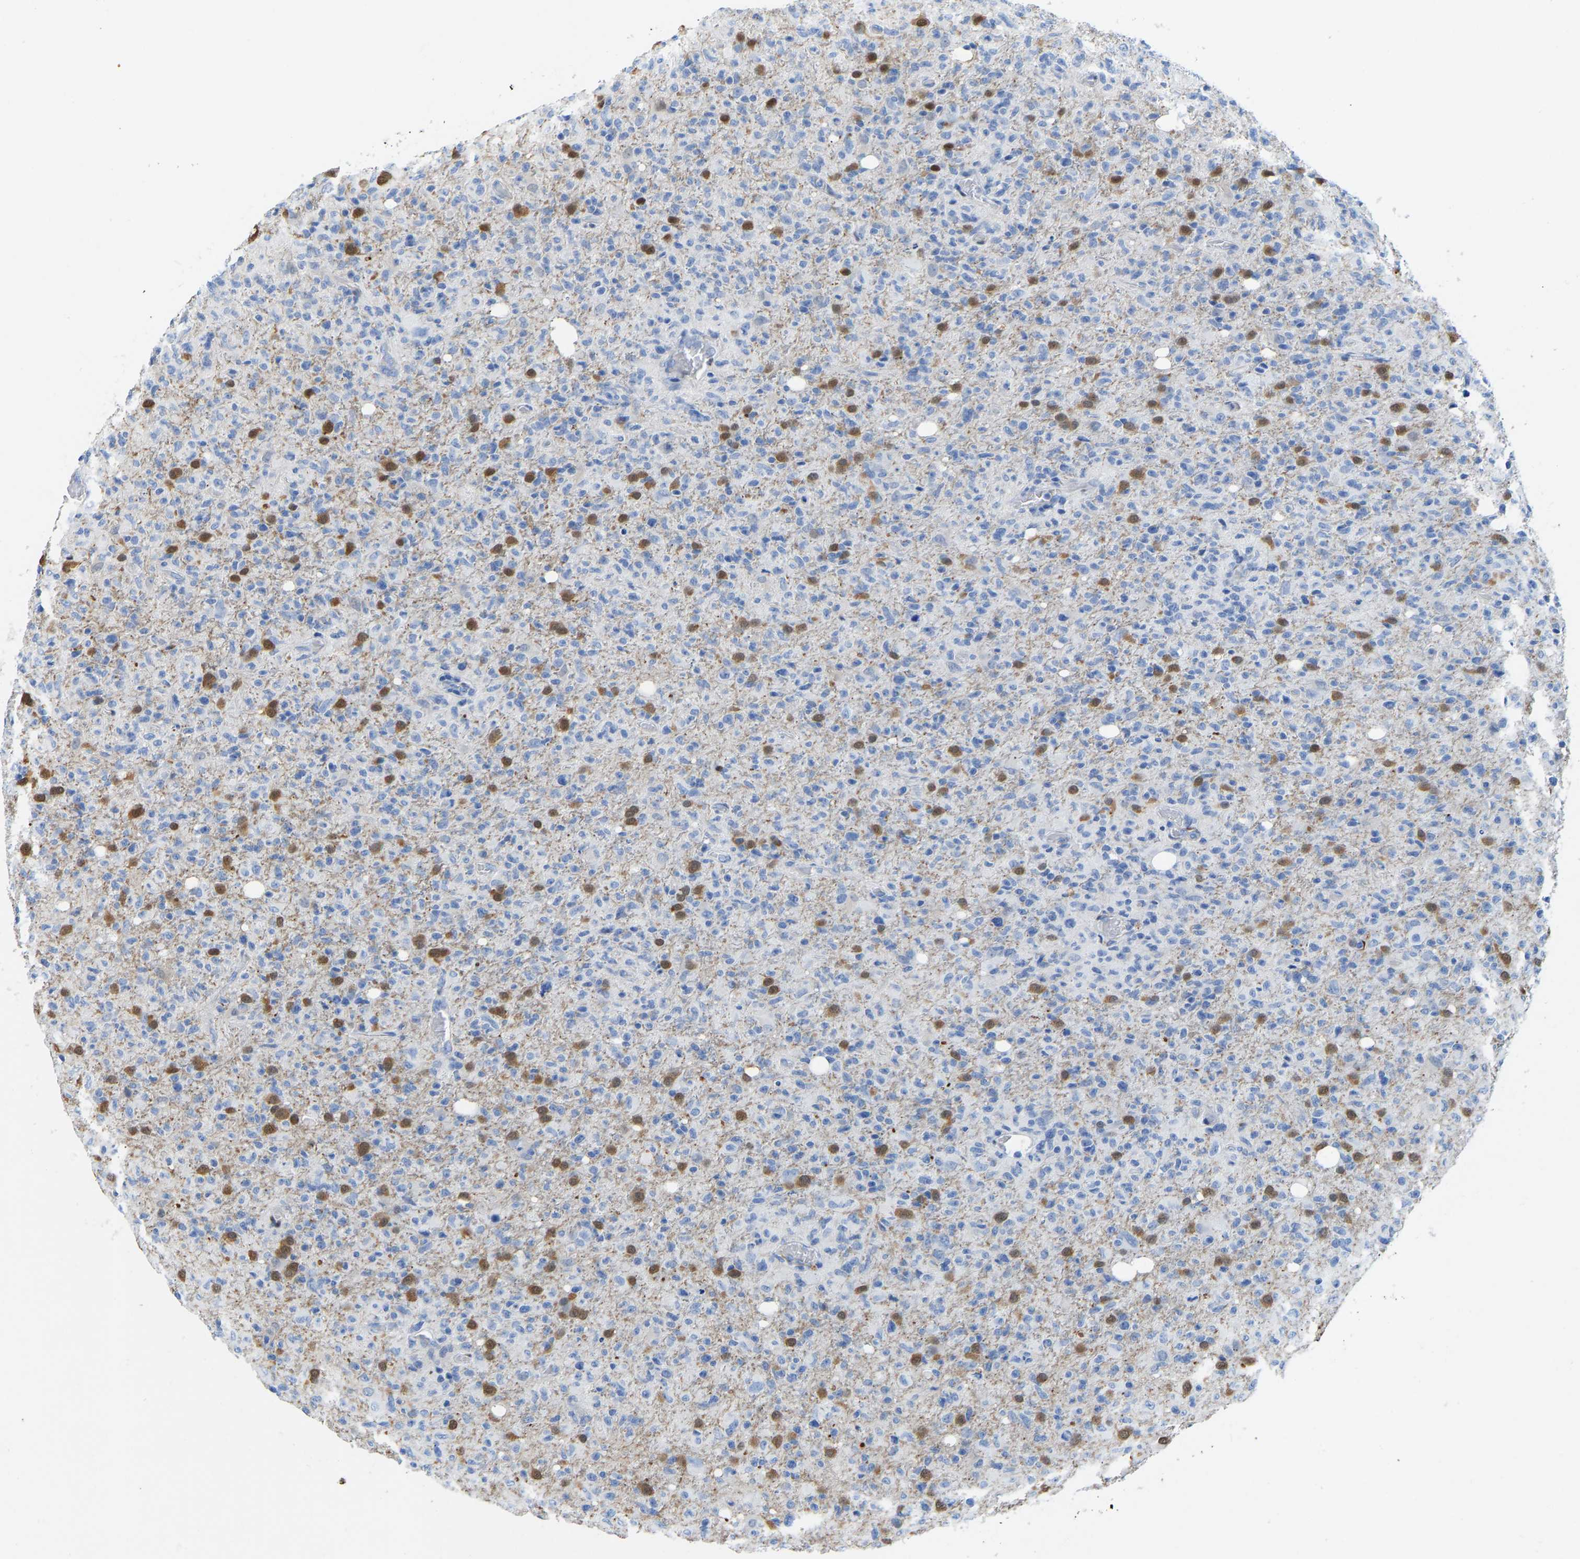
{"staining": {"intensity": "moderate", "quantity": "<25%", "location": "cytoplasmic/membranous,nuclear"}, "tissue": "glioma", "cell_type": "Tumor cells", "image_type": "cancer", "snomed": [{"axis": "morphology", "description": "Glioma, malignant, High grade"}, {"axis": "topography", "description": "Brain"}], "caption": "Glioma stained for a protein (brown) exhibits moderate cytoplasmic/membranous and nuclear positive staining in about <25% of tumor cells.", "gene": "NKAIN3", "patient": {"sex": "female", "age": 57}}